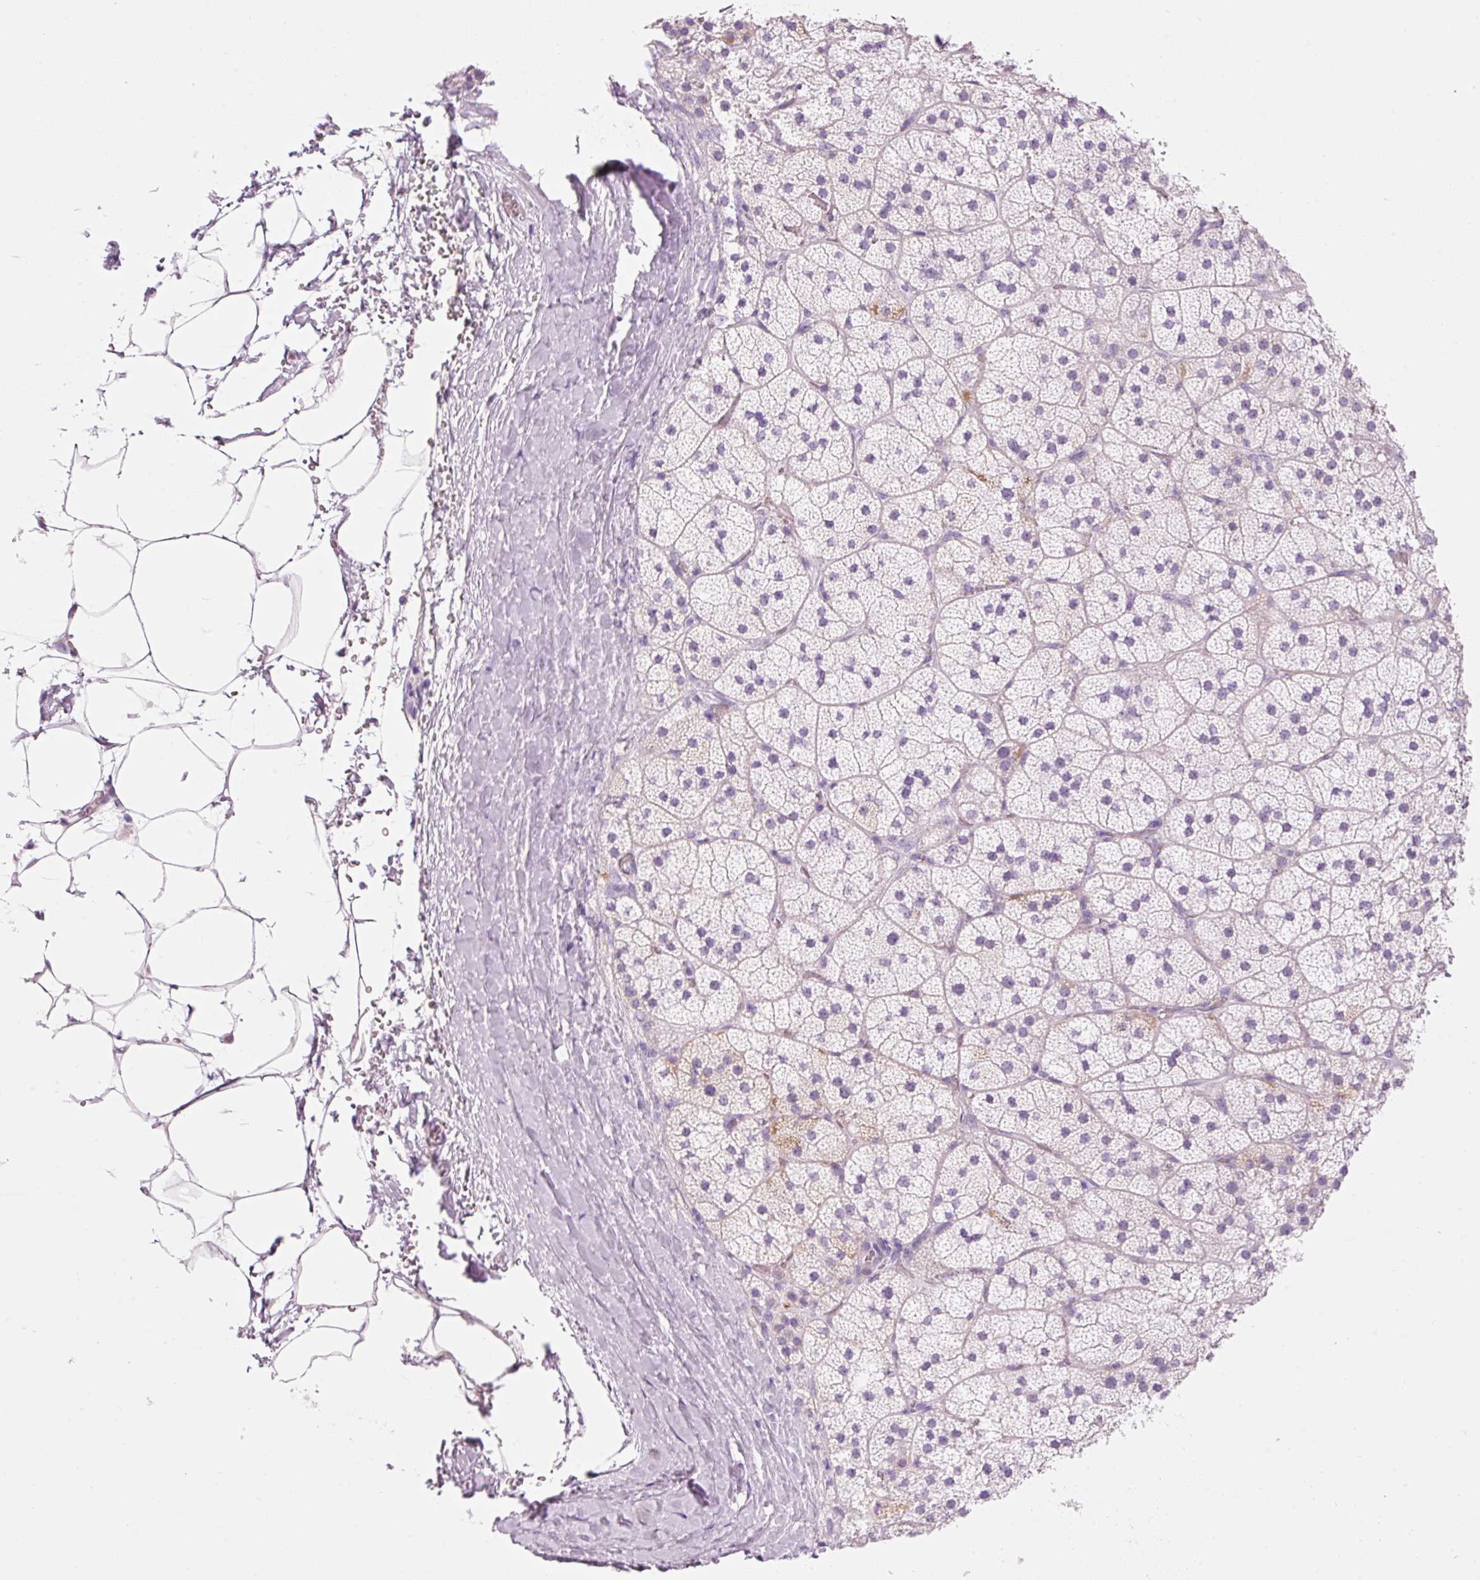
{"staining": {"intensity": "negative", "quantity": "none", "location": "none"}, "tissue": "adrenal gland", "cell_type": "Glandular cells", "image_type": "normal", "snomed": [{"axis": "morphology", "description": "Normal tissue, NOS"}, {"axis": "topography", "description": "Adrenal gland"}], "caption": "An immunohistochemistry (IHC) image of unremarkable adrenal gland is shown. There is no staining in glandular cells of adrenal gland. (DAB immunohistochemistry, high magnification).", "gene": "CARD16", "patient": {"sex": "male", "age": 57}}